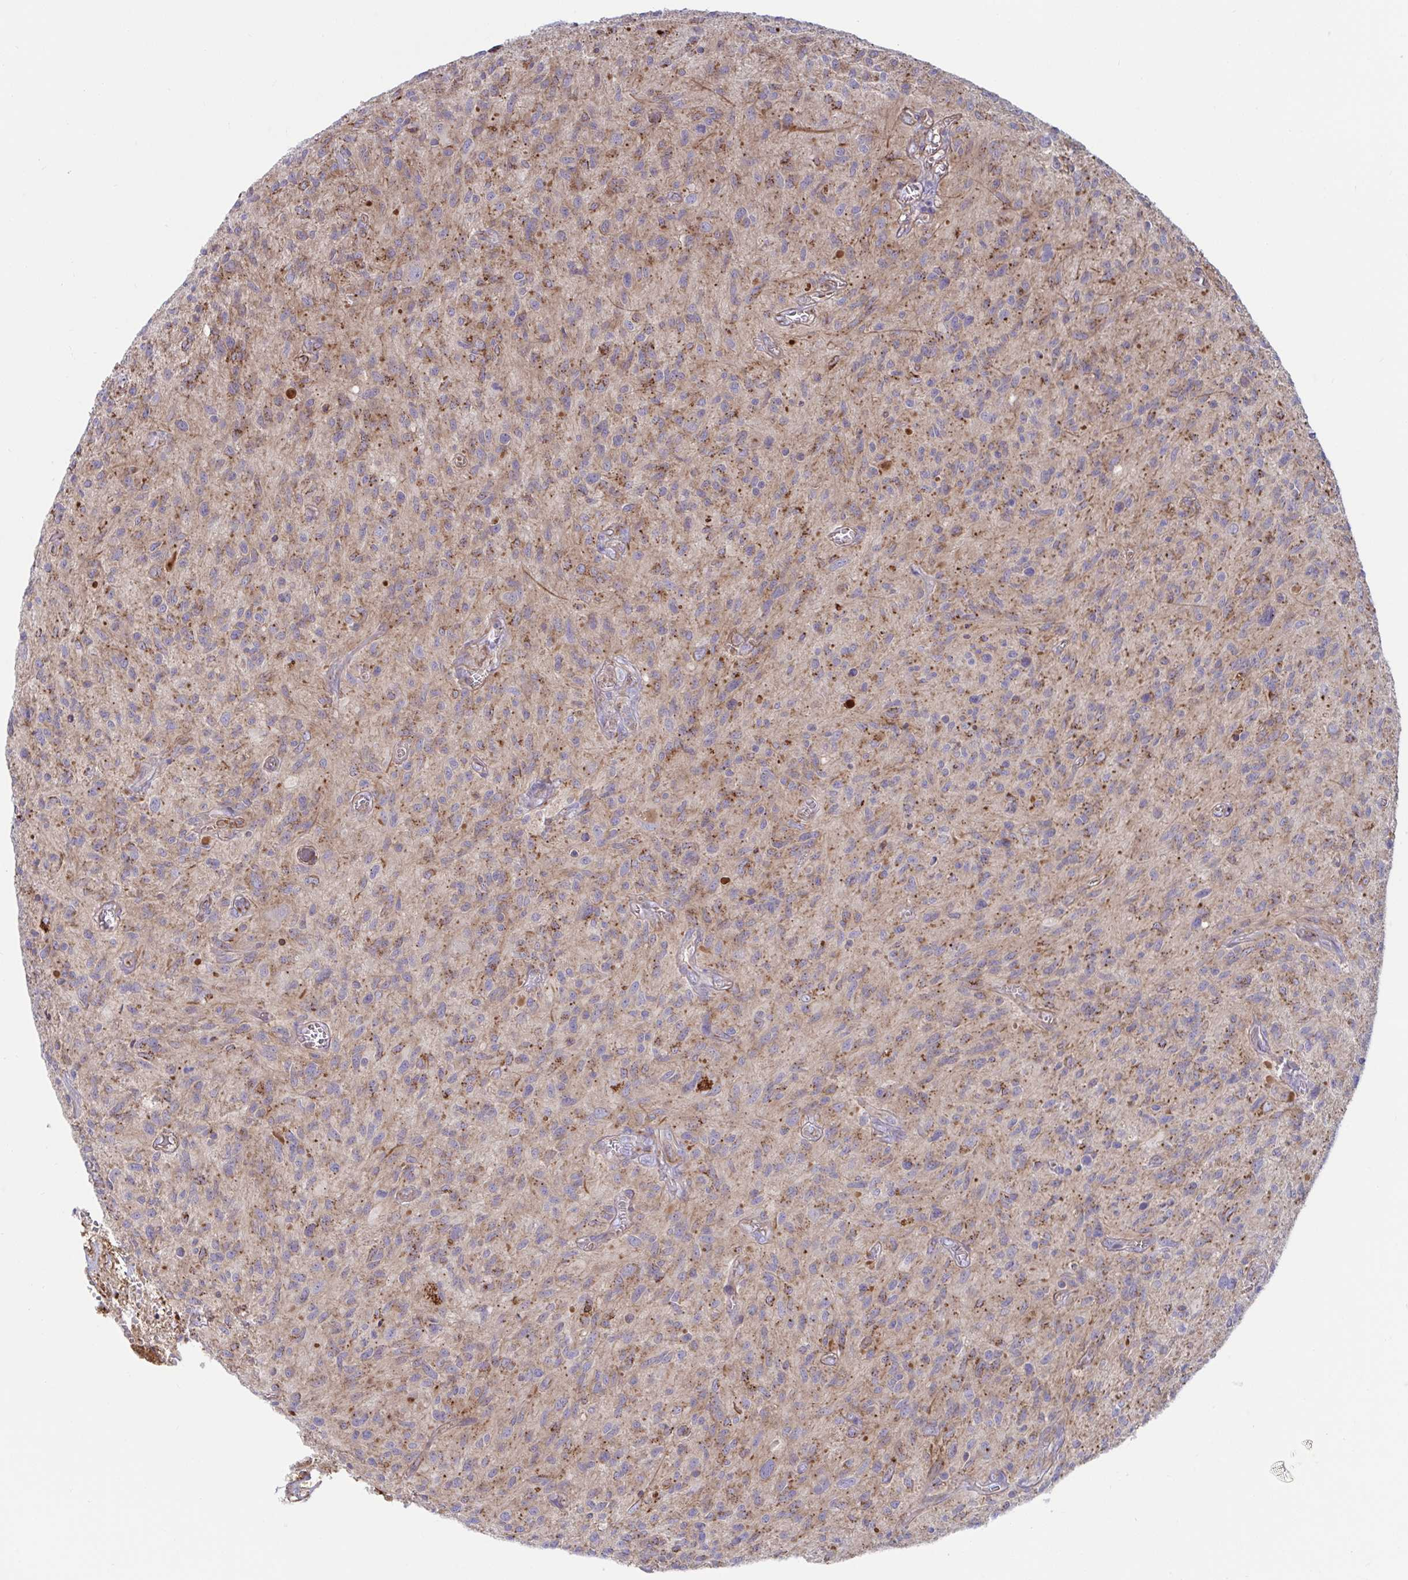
{"staining": {"intensity": "weak", "quantity": "25%-75%", "location": "cytoplasmic/membranous"}, "tissue": "glioma", "cell_type": "Tumor cells", "image_type": "cancer", "snomed": [{"axis": "morphology", "description": "Glioma, malignant, High grade"}, {"axis": "topography", "description": "Brain"}], "caption": "Immunohistochemical staining of high-grade glioma (malignant) shows weak cytoplasmic/membranous protein staining in about 25%-75% of tumor cells.", "gene": "SLC9A6", "patient": {"sex": "male", "age": 75}}